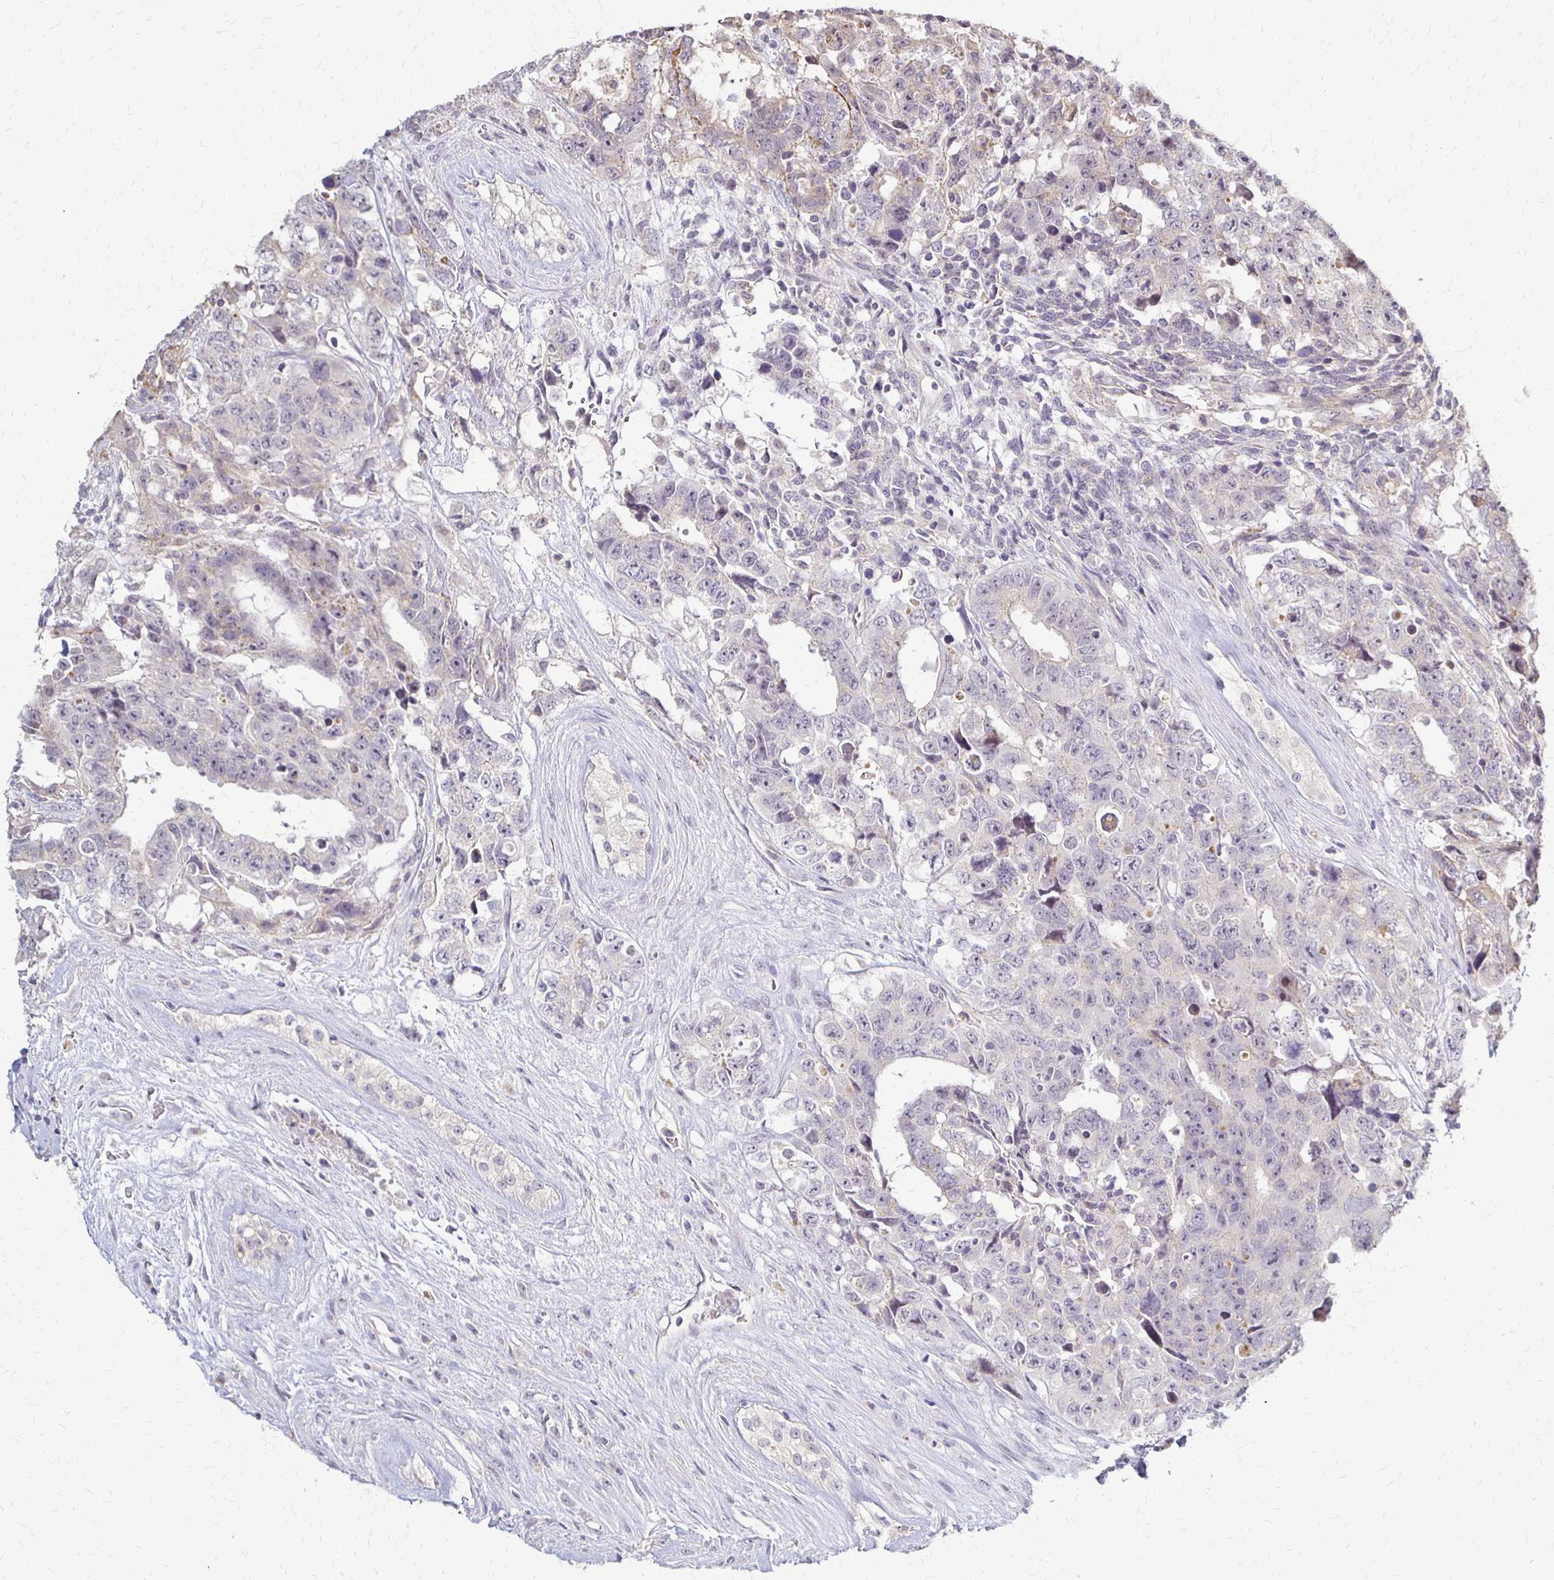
{"staining": {"intensity": "negative", "quantity": "none", "location": "none"}, "tissue": "testis cancer", "cell_type": "Tumor cells", "image_type": "cancer", "snomed": [{"axis": "morphology", "description": "Carcinoma, Embryonal, NOS"}, {"axis": "topography", "description": "Testis"}], "caption": "Embryonal carcinoma (testis) was stained to show a protein in brown. There is no significant positivity in tumor cells. Brightfield microscopy of immunohistochemistry stained with DAB (brown) and hematoxylin (blue), captured at high magnification.", "gene": "SLC9A9", "patient": {"sex": "male", "age": 24}}